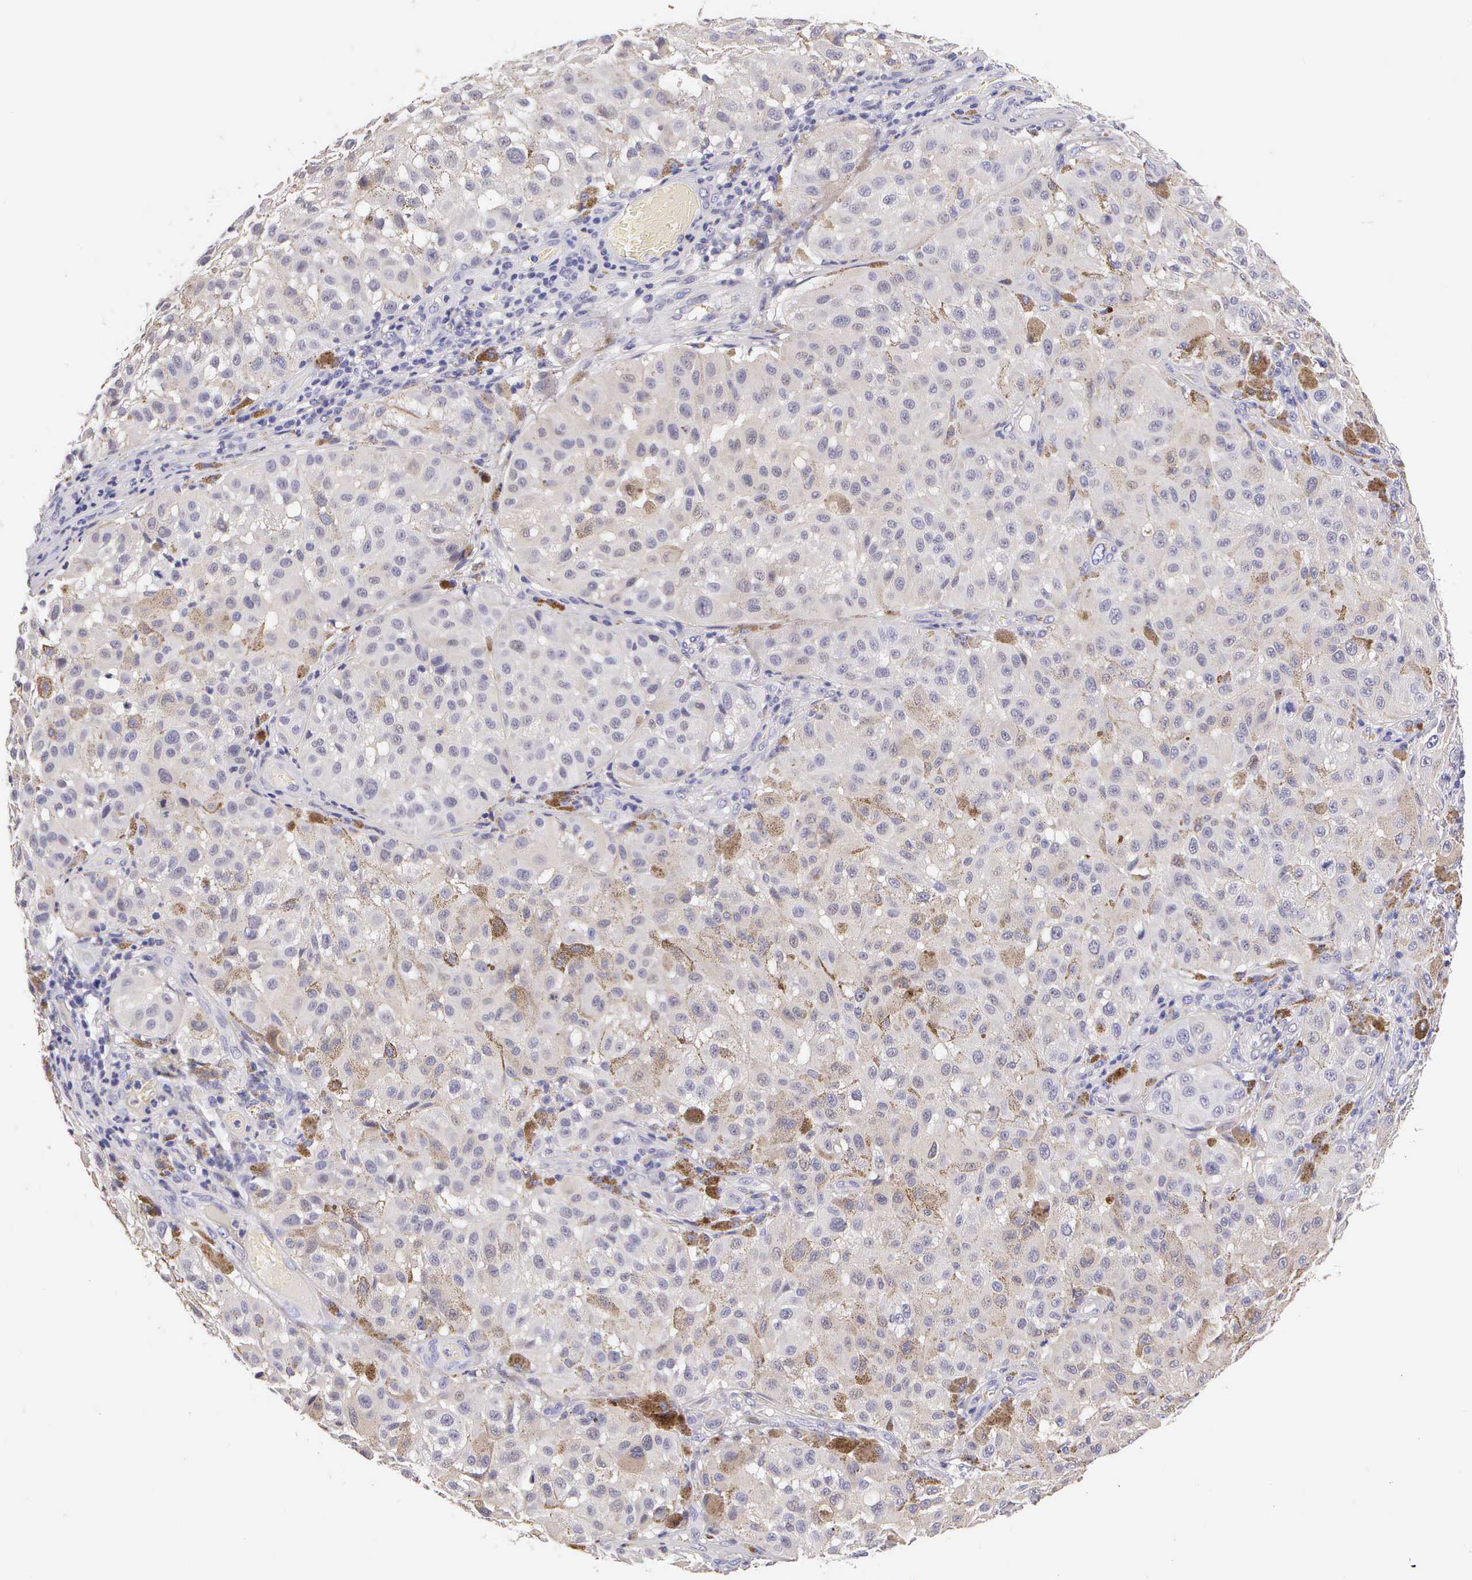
{"staining": {"intensity": "negative", "quantity": "none", "location": "none"}, "tissue": "melanoma", "cell_type": "Tumor cells", "image_type": "cancer", "snomed": [{"axis": "morphology", "description": "Malignant melanoma, NOS"}, {"axis": "topography", "description": "Skin"}], "caption": "Immunohistochemistry (IHC) histopathology image of malignant melanoma stained for a protein (brown), which displays no staining in tumor cells.", "gene": "KRT17", "patient": {"sex": "female", "age": 64}}